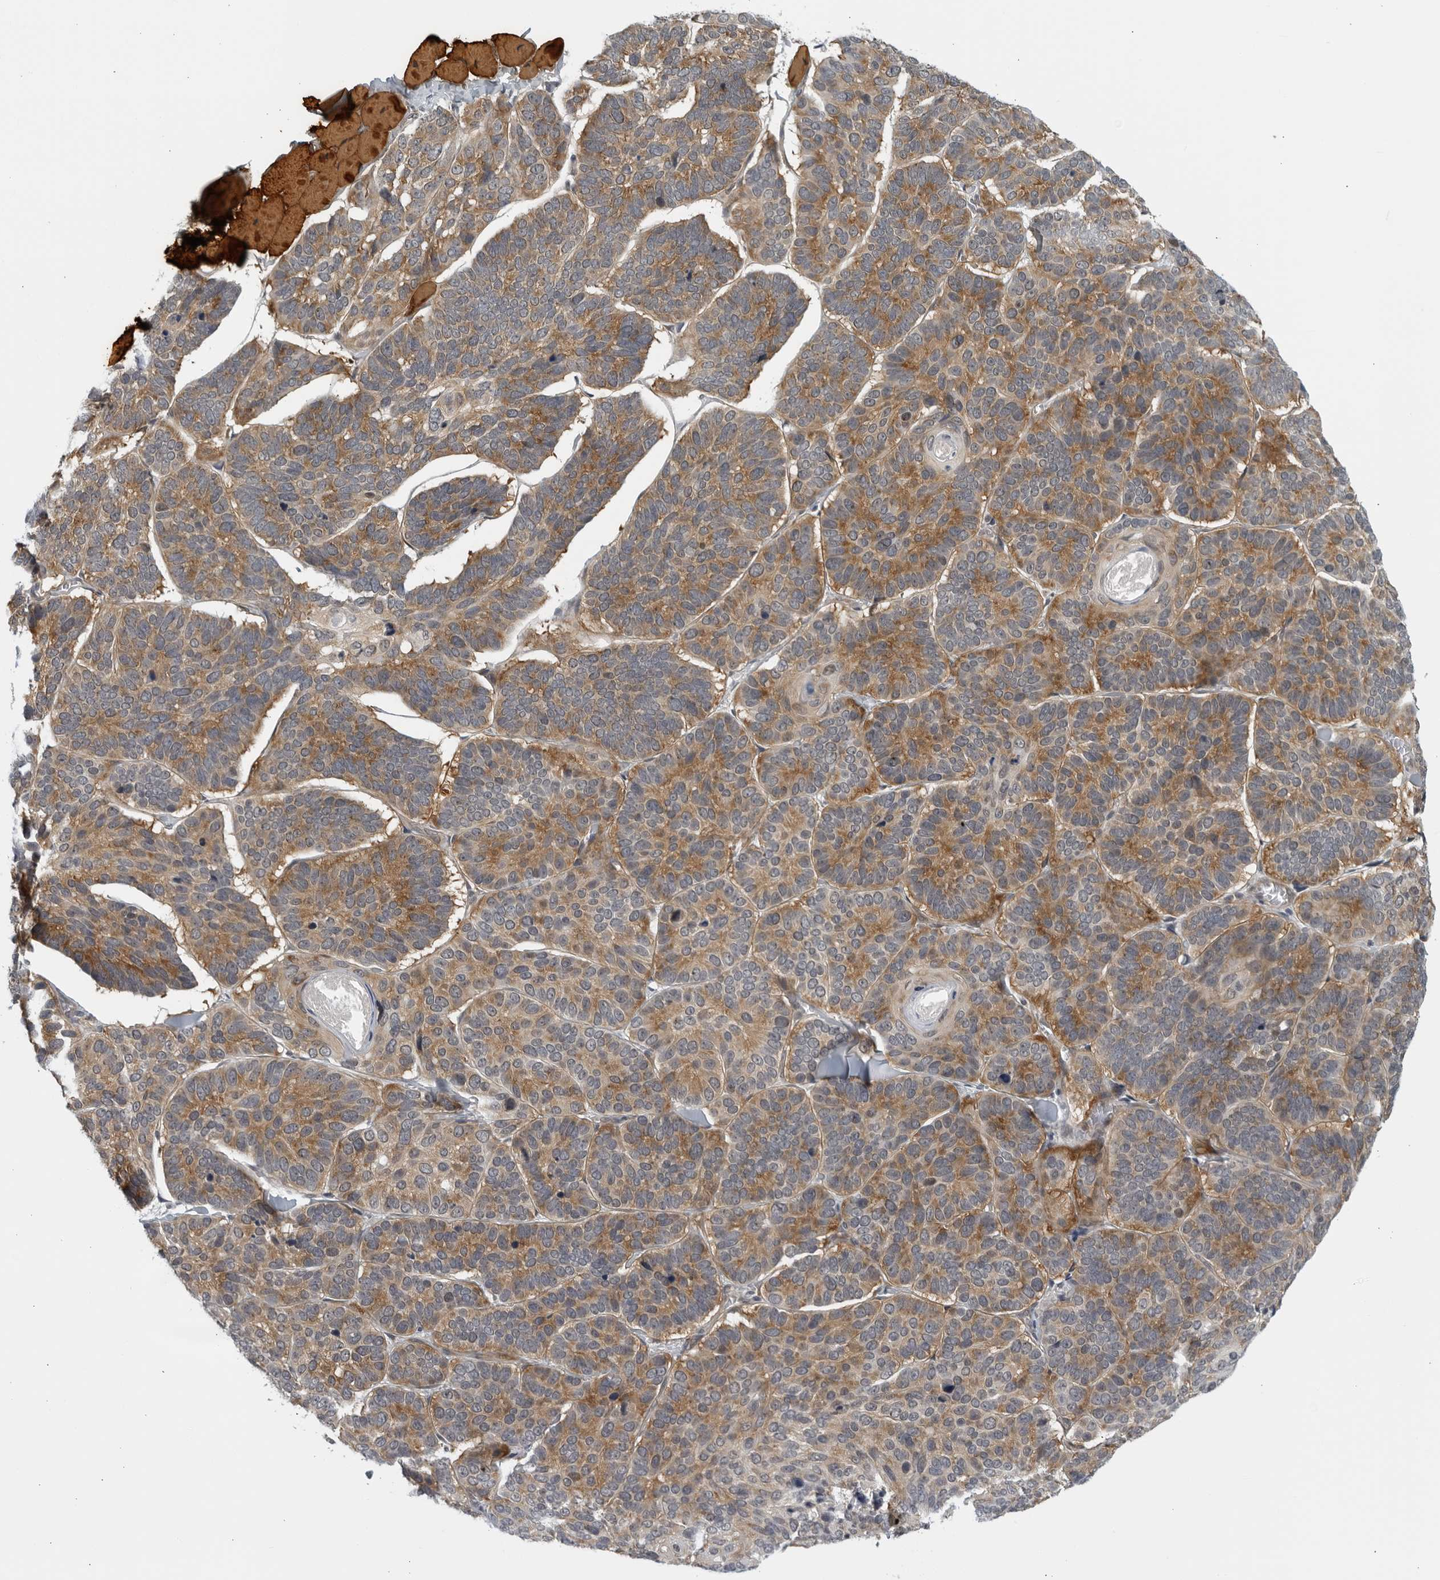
{"staining": {"intensity": "moderate", "quantity": ">75%", "location": "cytoplasmic/membranous"}, "tissue": "skin cancer", "cell_type": "Tumor cells", "image_type": "cancer", "snomed": [{"axis": "morphology", "description": "Basal cell carcinoma"}, {"axis": "topography", "description": "Skin"}], "caption": "The photomicrograph reveals staining of skin basal cell carcinoma, revealing moderate cytoplasmic/membranous protein positivity (brown color) within tumor cells.", "gene": "RC3H1", "patient": {"sex": "male", "age": 62}}